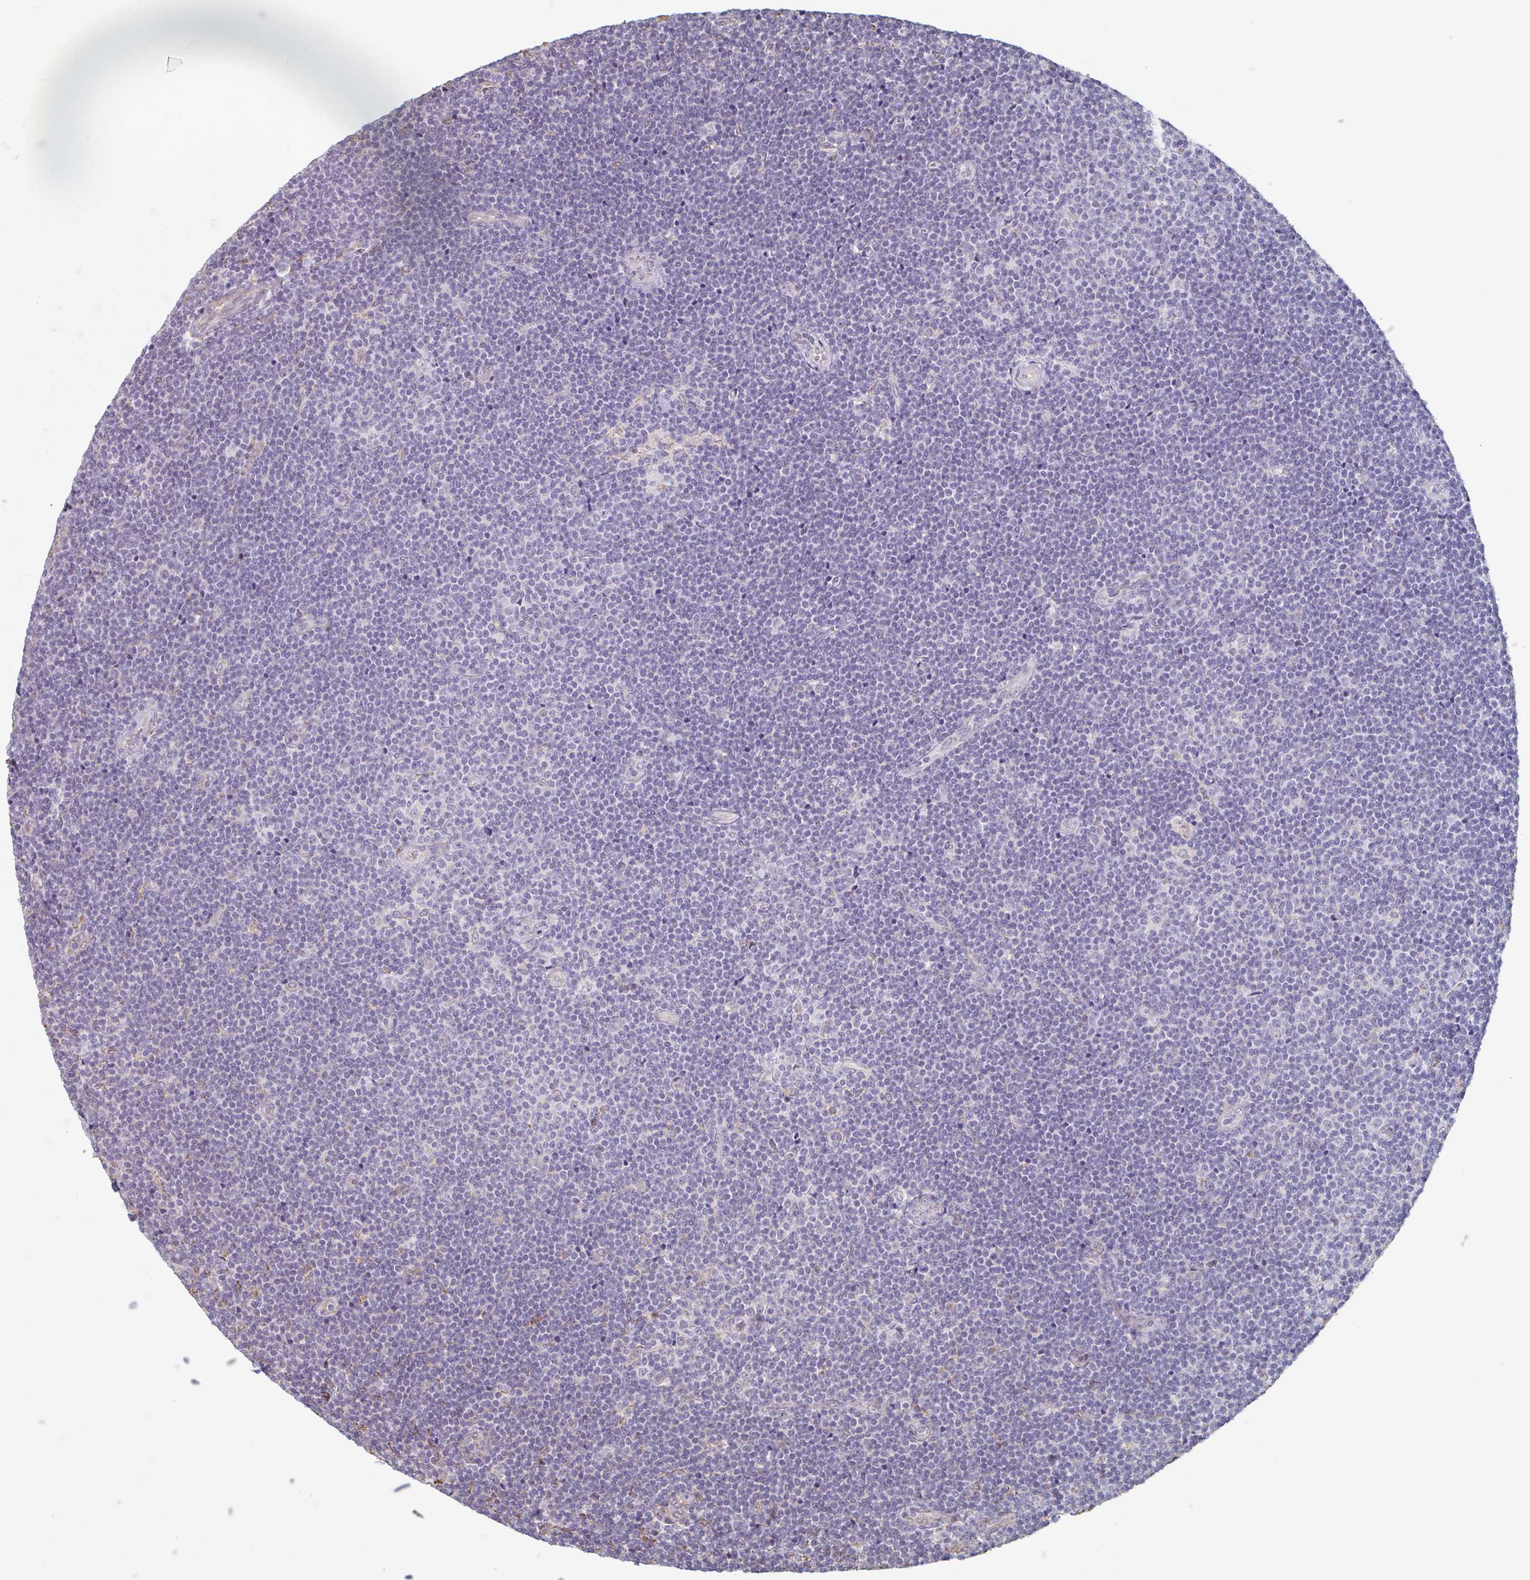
{"staining": {"intensity": "negative", "quantity": "none", "location": "none"}, "tissue": "lymphoma", "cell_type": "Tumor cells", "image_type": "cancer", "snomed": [{"axis": "morphology", "description": "Malignant lymphoma, non-Hodgkin's type, Low grade"}, {"axis": "topography", "description": "Lymph node"}], "caption": "Immunohistochemistry (IHC) of low-grade malignant lymphoma, non-Hodgkin's type reveals no expression in tumor cells.", "gene": "RAB5IF", "patient": {"sex": "male", "age": 48}}